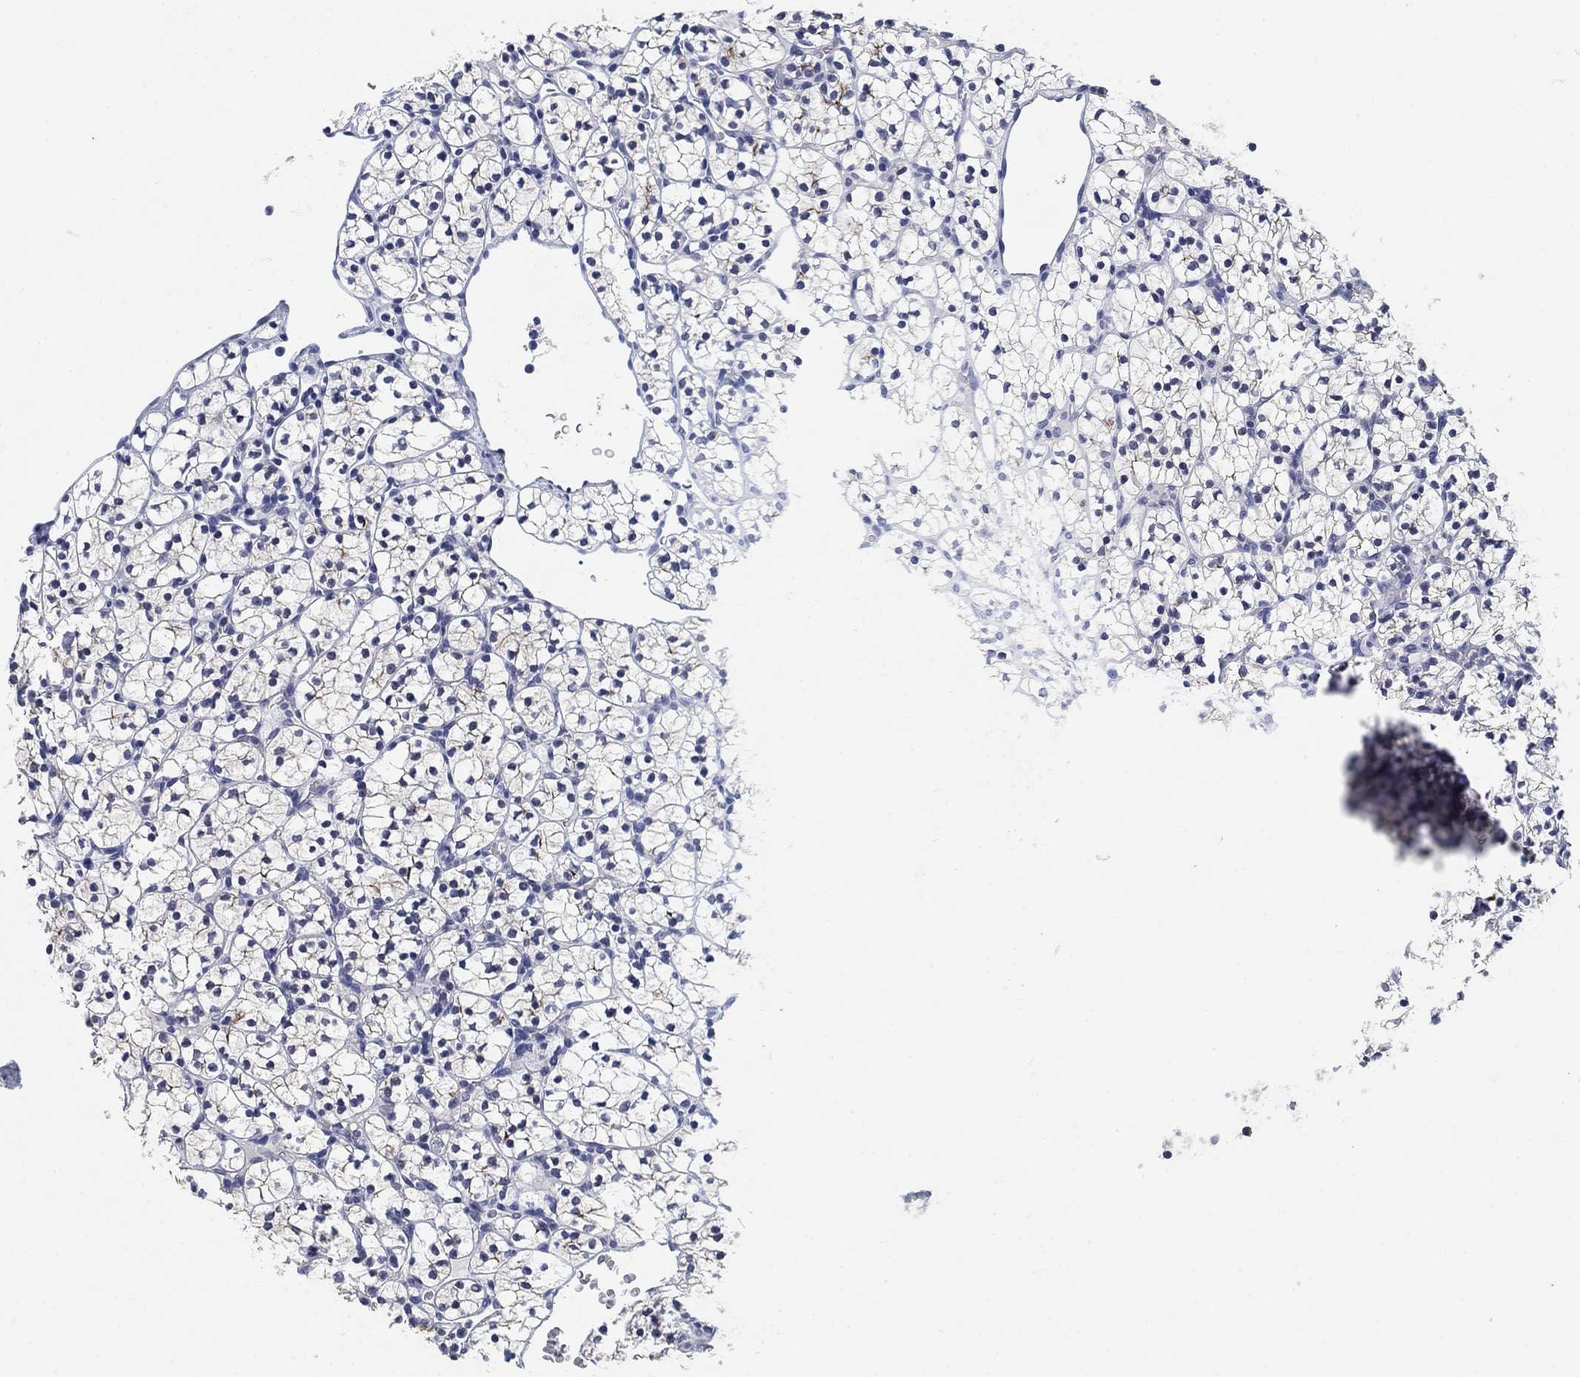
{"staining": {"intensity": "negative", "quantity": "none", "location": "none"}, "tissue": "renal cancer", "cell_type": "Tumor cells", "image_type": "cancer", "snomed": [{"axis": "morphology", "description": "Adenocarcinoma, NOS"}, {"axis": "topography", "description": "Kidney"}], "caption": "Immunohistochemistry (IHC) of renal cancer reveals no staining in tumor cells.", "gene": "CLUL1", "patient": {"sex": "female", "age": 89}}